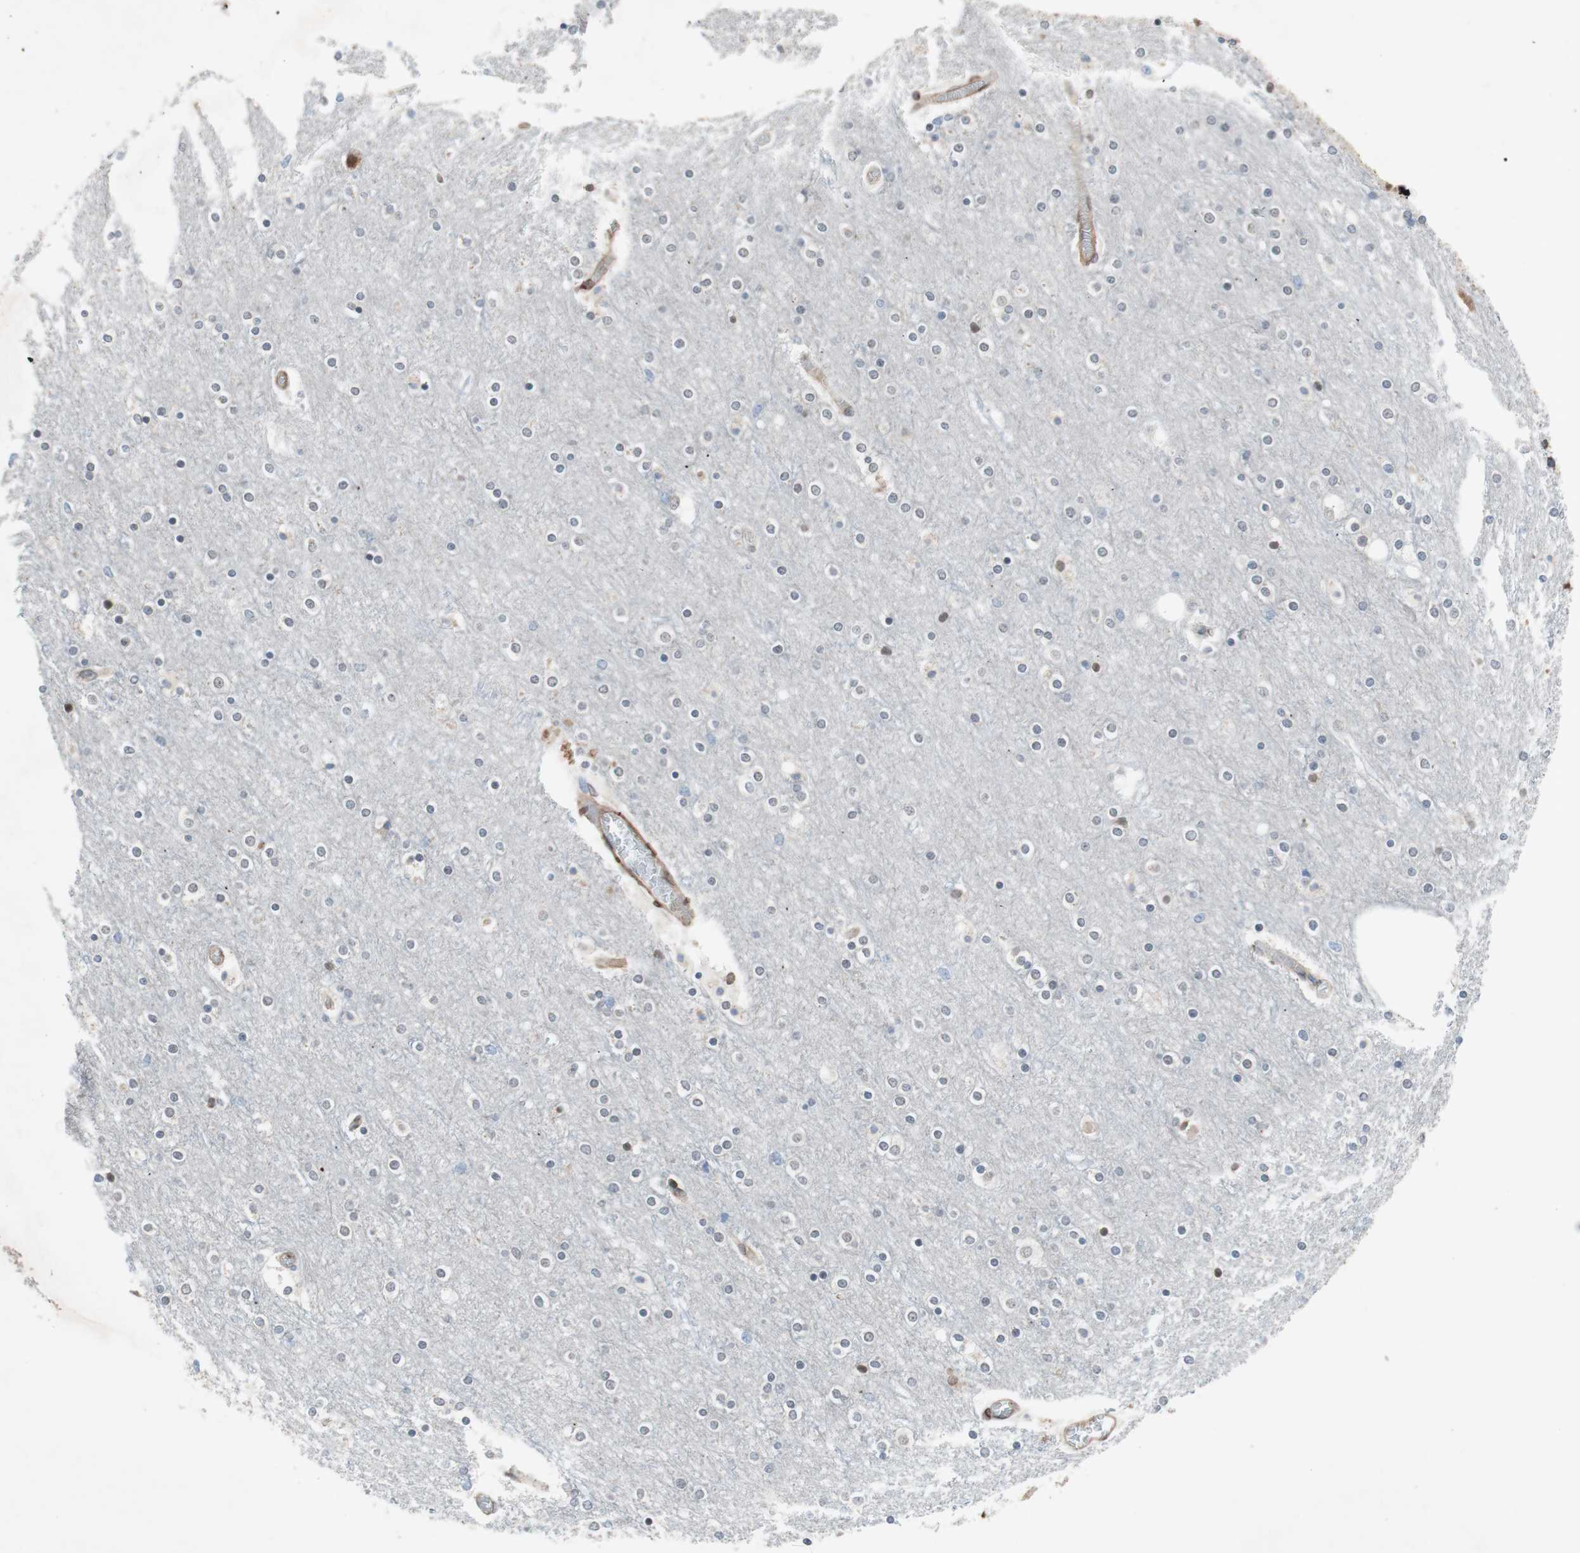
{"staining": {"intensity": "moderate", "quantity": "<25%", "location": "cytoplasmic/membranous"}, "tissue": "cerebral cortex", "cell_type": "Endothelial cells", "image_type": "normal", "snomed": [{"axis": "morphology", "description": "Normal tissue, NOS"}, {"axis": "topography", "description": "Cerebral cortex"}], "caption": "Cerebral cortex stained for a protein (brown) reveals moderate cytoplasmic/membranous positive expression in approximately <25% of endothelial cells.", "gene": "ARNT2", "patient": {"sex": "female", "age": 54}}